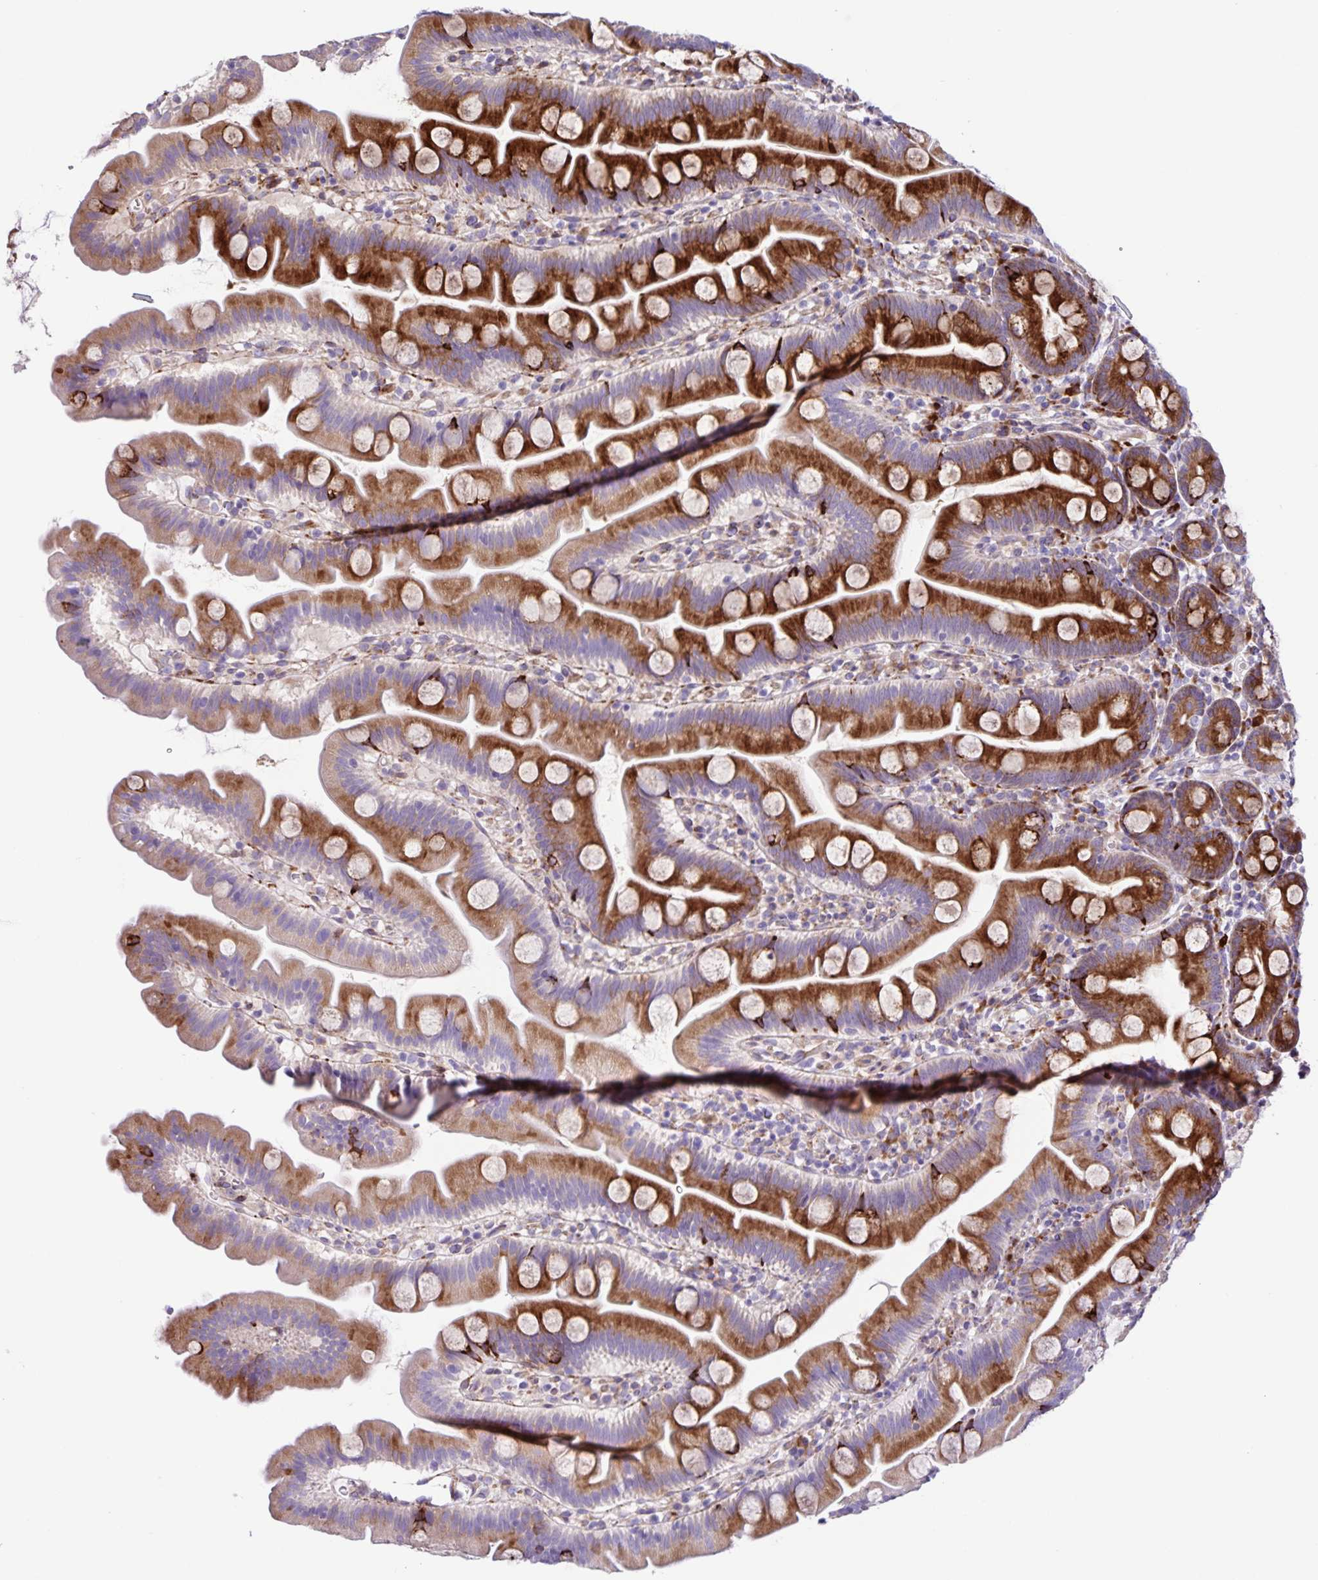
{"staining": {"intensity": "strong", "quantity": ">75%", "location": "cytoplasmic/membranous"}, "tissue": "small intestine", "cell_type": "Glandular cells", "image_type": "normal", "snomed": [{"axis": "morphology", "description": "Normal tissue, NOS"}, {"axis": "topography", "description": "Small intestine"}], "caption": "This image reveals IHC staining of benign human small intestine, with high strong cytoplasmic/membranous staining in approximately >75% of glandular cells.", "gene": "OSBPL5", "patient": {"sex": "female", "age": 68}}